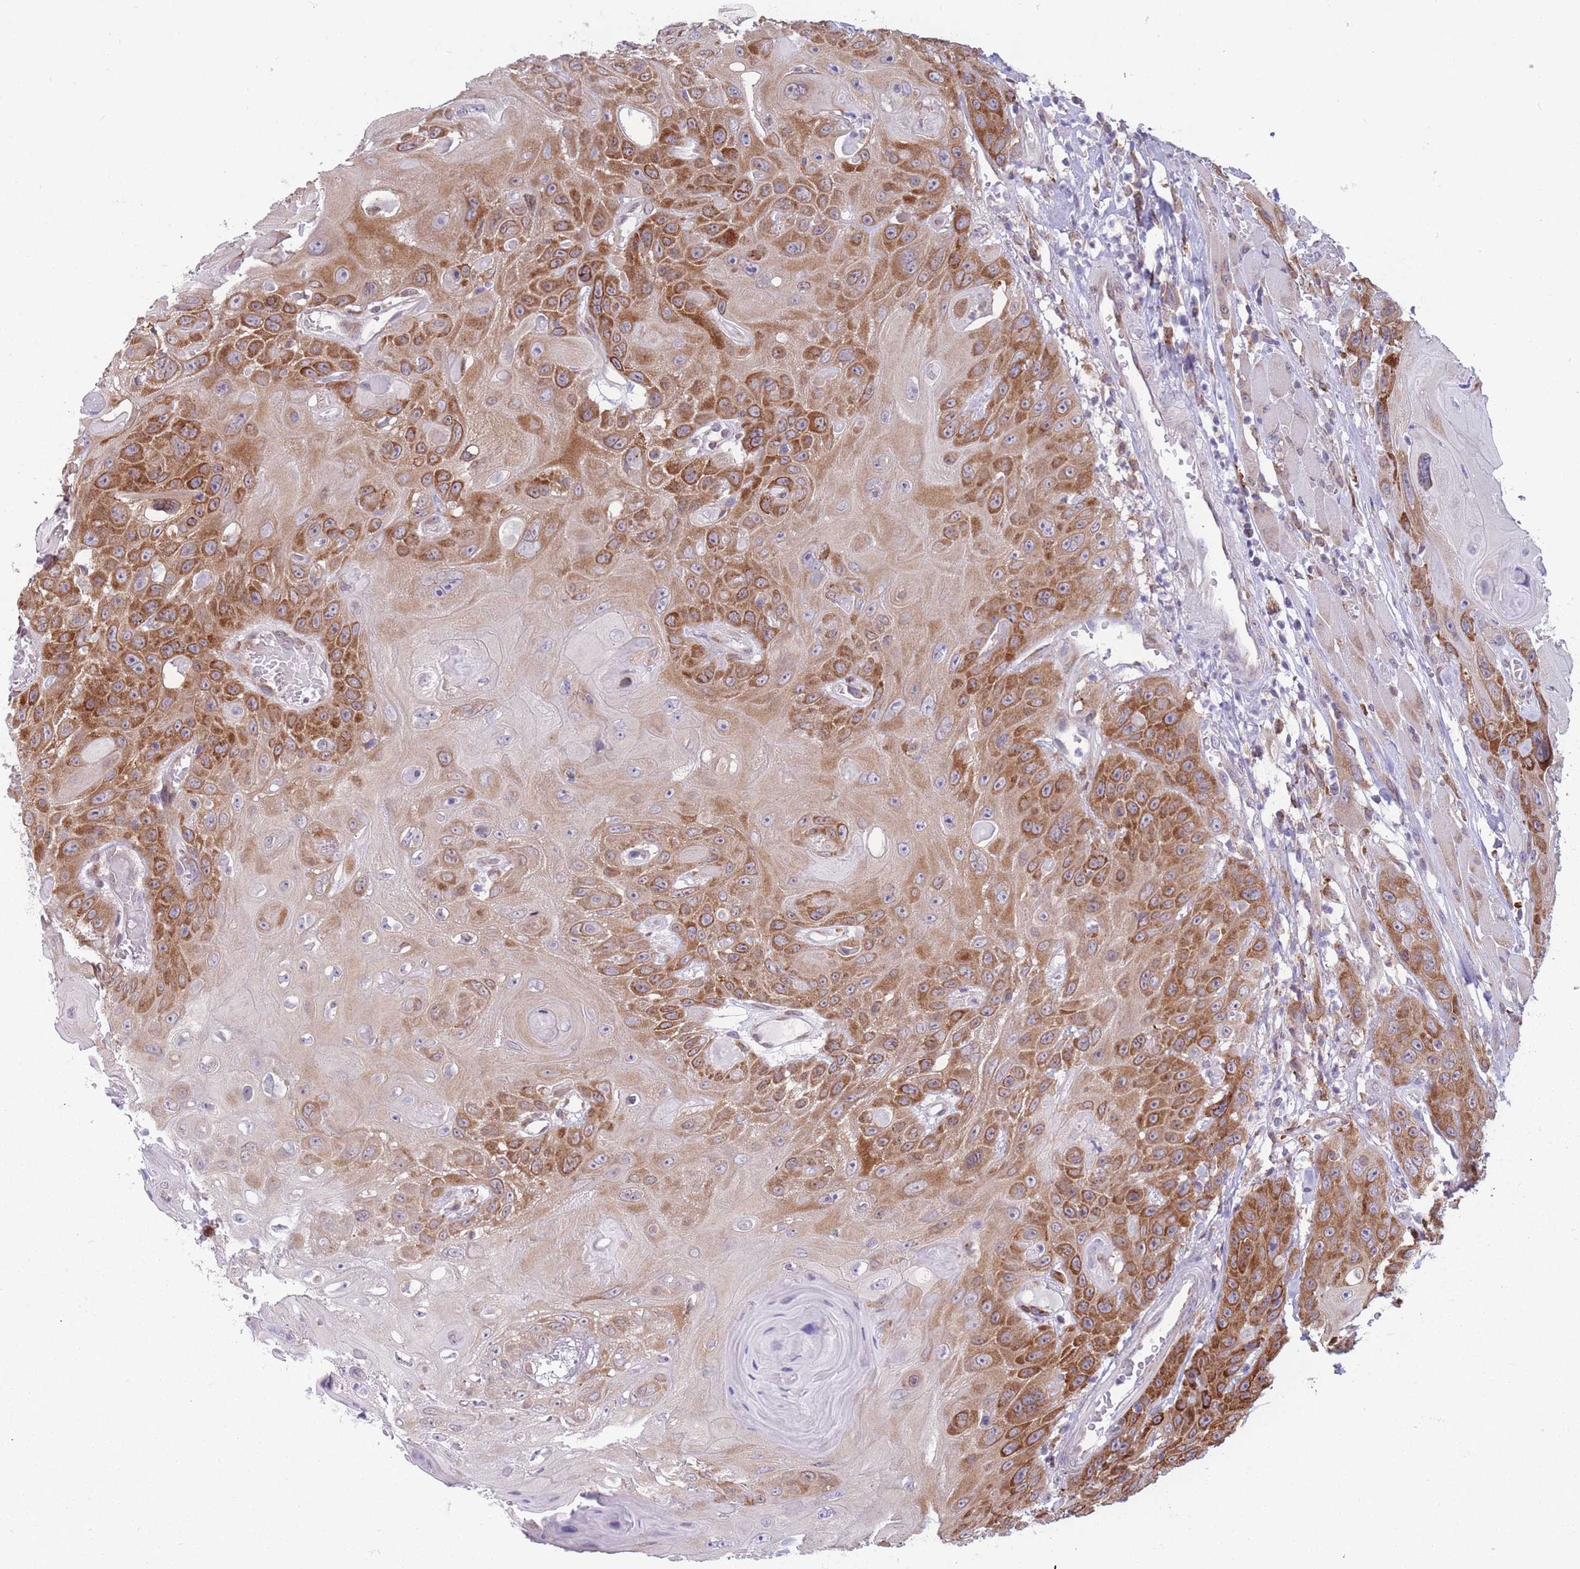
{"staining": {"intensity": "strong", "quantity": "25%-75%", "location": "cytoplasmic/membranous"}, "tissue": "head and neck cancer", "cell_type": "Tumor cells", "image_type": "cancer", "snomed": [{"axis": "morphology", "description": "Squamous cell carcinoma, NOS"}, {"axis": "topography", "description": "Head-Neck"}], "caption": "Tumor cells show high levels of strong cytoplasmic/membranous staining in about 25%-75% of cells in human head and neck squamous cell carcinoma. Immunohistochemistry (ihc) stains the protein in brown and the nuclei are stained blue.", "gene": "TMEM121", "patient": {"sex": "female", "age": 59}}